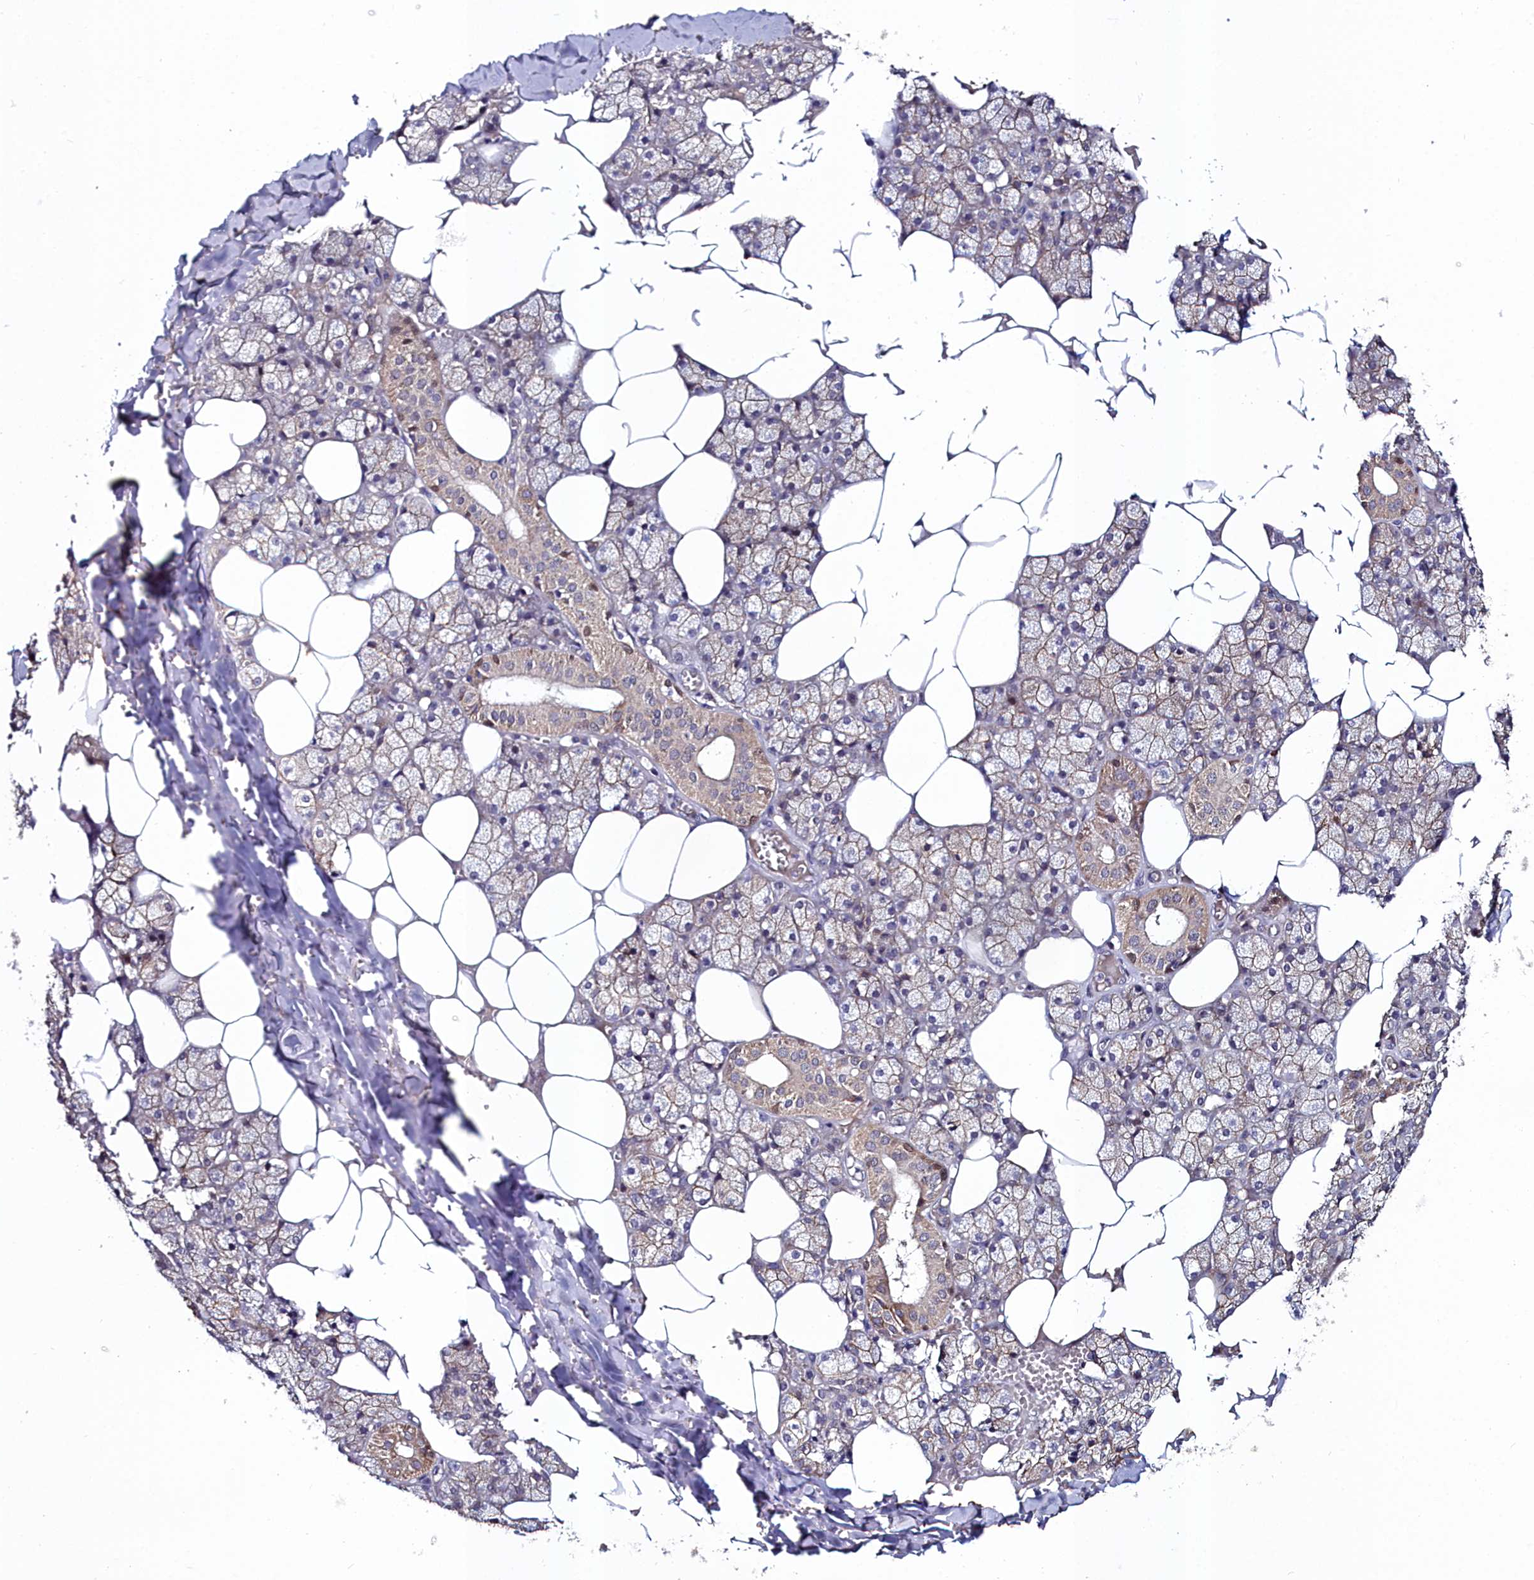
{"staining": {"intensity": "moderate", "quantity": "<25%", "location": "cytoplasmic/membranous"}, "tissue": "salivary gland", "cell_type": "Glandular cells", "image_type": "normal", "snomed": [{"axis": "morphology", "description": "Normal tissue, NOS"}, {"axis": "topography", "description": "Salivary gland"}], "caption": "Protein staining of unremarkable salivary gland exhibits moderate cytoplasmic/membranous expression in approximately <25% of glandular cells. (Brightfield microscopy of DAB IHC at high magnification).", "gene": "KCTD18", "patient": {"sex": "male", "age": 62}}